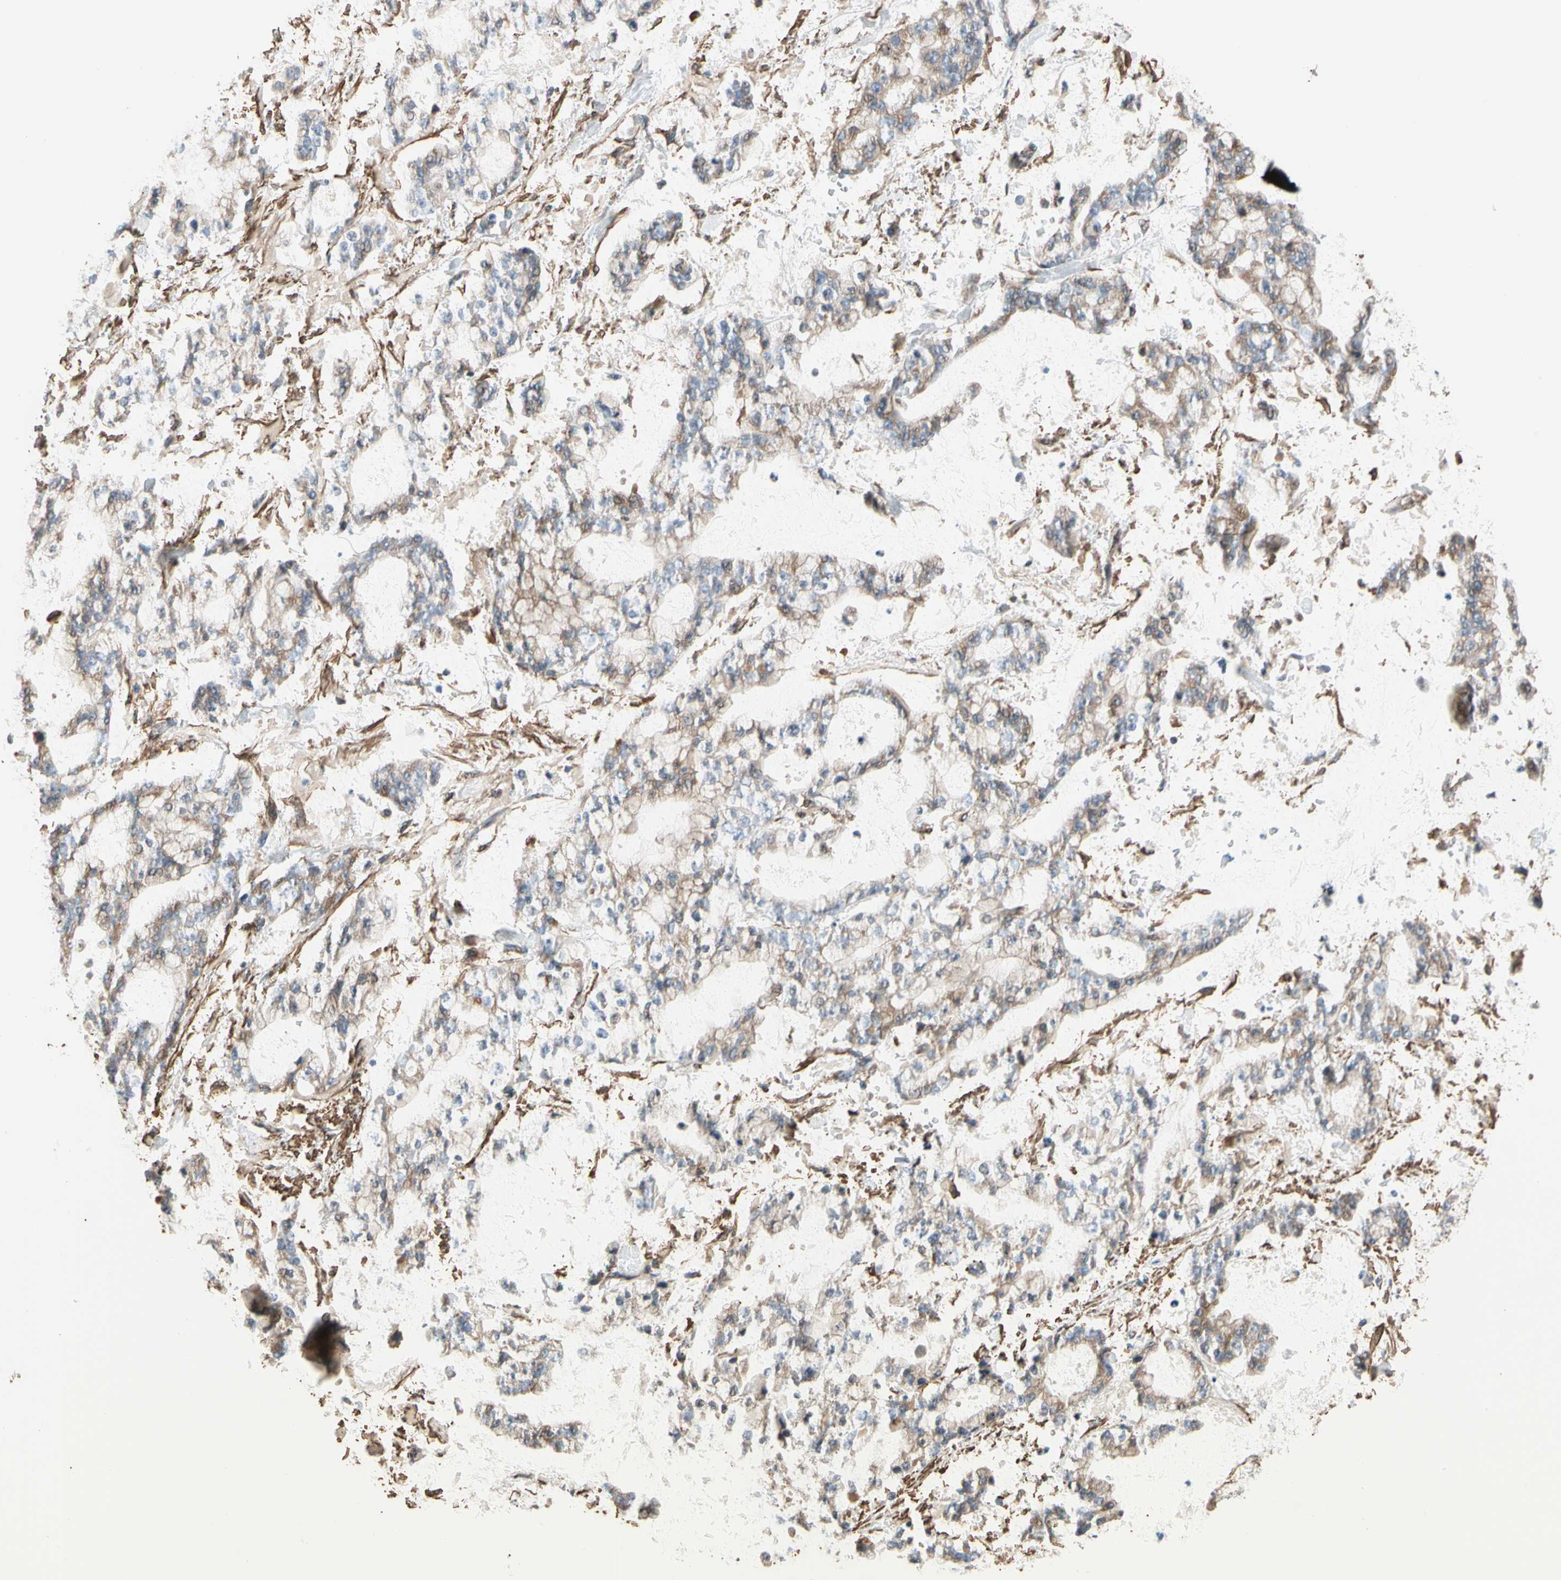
{"staining": {"intensity": "weak", "quantity": ">75%", "location": "cytoplasmic/membranous"}, "tissue": "stomach cancer", "cell_type": "Tumor cells", "image_type": "cancer", "snomed": [{"axis": "morphology", "description": "Normal tissue, NOS"}, {"axis": "morphology", "description": "Adenocarcinoma, NOS"}, {"axis": "topography", "description": "Stomach, upper"}, {"axis": "topography", "description": "Stomach"}], "caption": "Human stomach cancer (adenocarcinoma) stained with a protein marker reveals weak staining in tumor cells.", "gene": "LIMK2", "patient": {"sex": "male", "age": 76}}